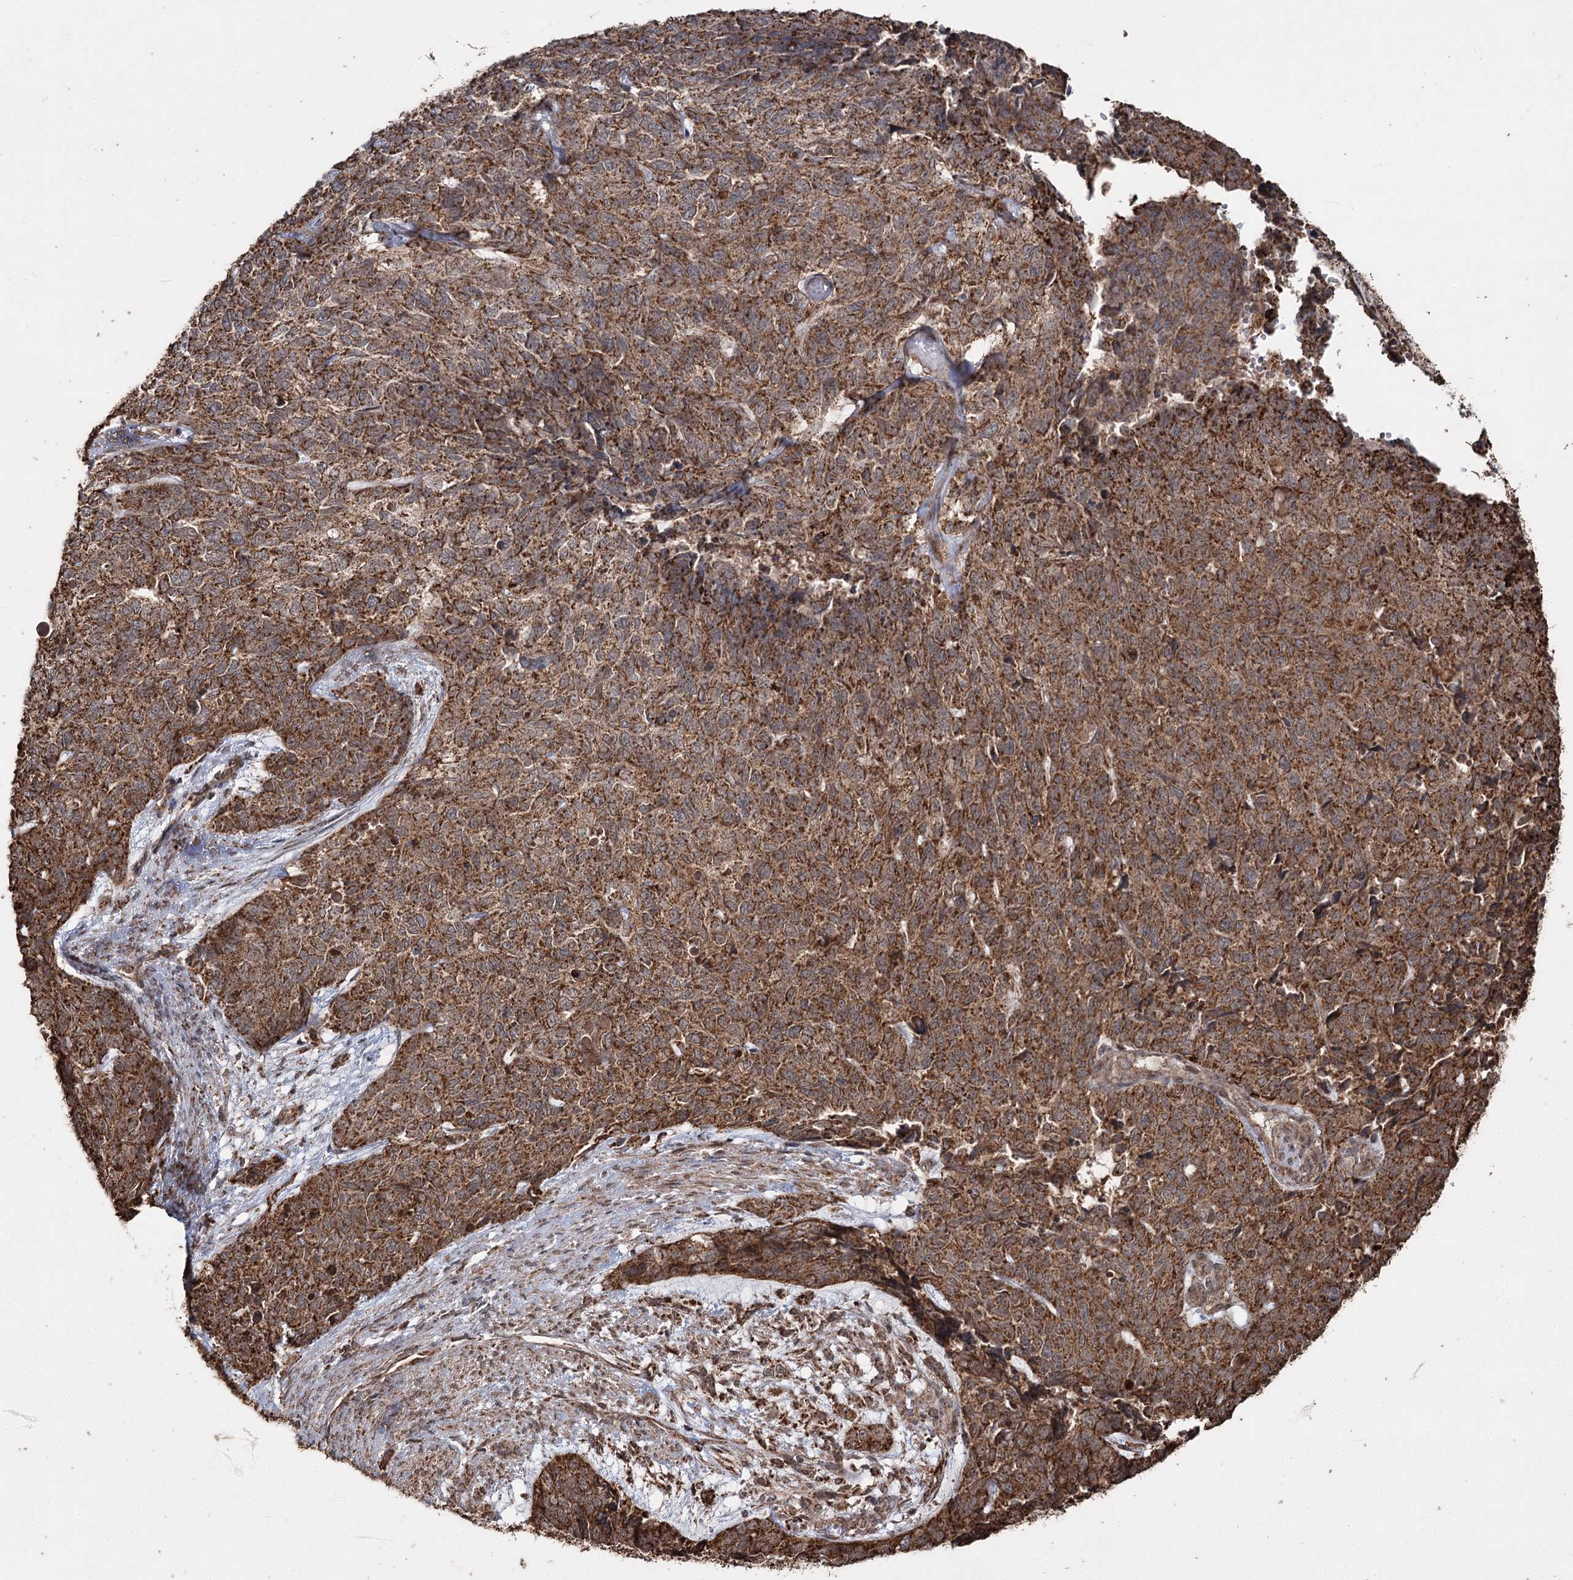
{"staining": {"intensity": "strong", "quantity": ">75%", "location": "cytoplasmic/membranous"}, "tissue": "cervical cancer", "cell_type": "Tumor cells", "image_type": "cancer", "snomed": [{"axis": "morphology", "description": "Squamous cell carcinoma, NOS"}, {"axis": "topography", "description": "Cervix"}], "caption": "IHC image of neoplastic tissue: squamous cell carcinoma (cervical) stained using IHC shows high levels of strong protein expression localized specifically in the cytoplasmic/membranous of tumor cells, appearing as a cytoplasmic/membranous brown color.", "gene": "SLF2", "patient": {"sex": "female", "age": 63}}